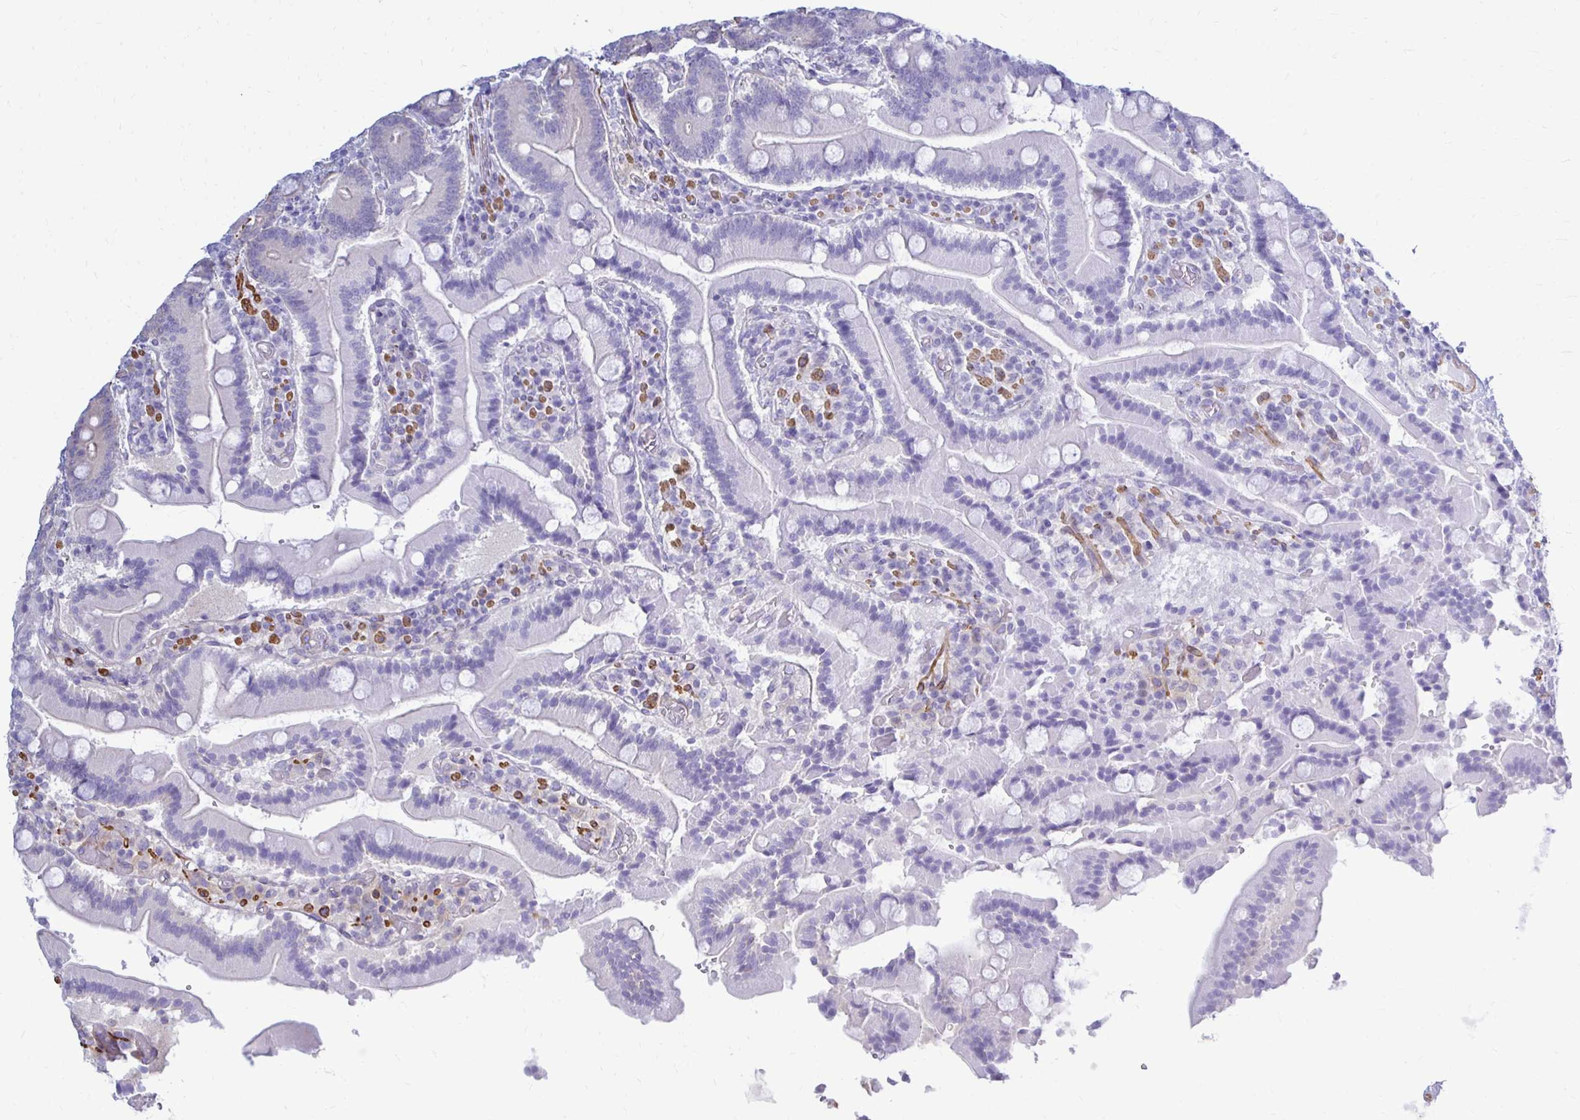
{"staining": {"intensity": "moderate", "quantity": "25%-75%", "location": "cytoplasmic/membranous"}, "tissue": "duodenum", "cell_type": "Glandular cells", "image_type": "normal", "snomed": [{"axis": "morphology", "description": "Normal tissue, NOS"}, {"axis": "topography", "description": "Duodenum"}], "caption": "Brown immunohistochemical staining in unremarkable duodenum demonstrates moderate cytoplasmic/membranous staining in about 25%-75% of glandular cells.", "gene": "CTPS1", "patient": {"sex": "female", "age": 62}}